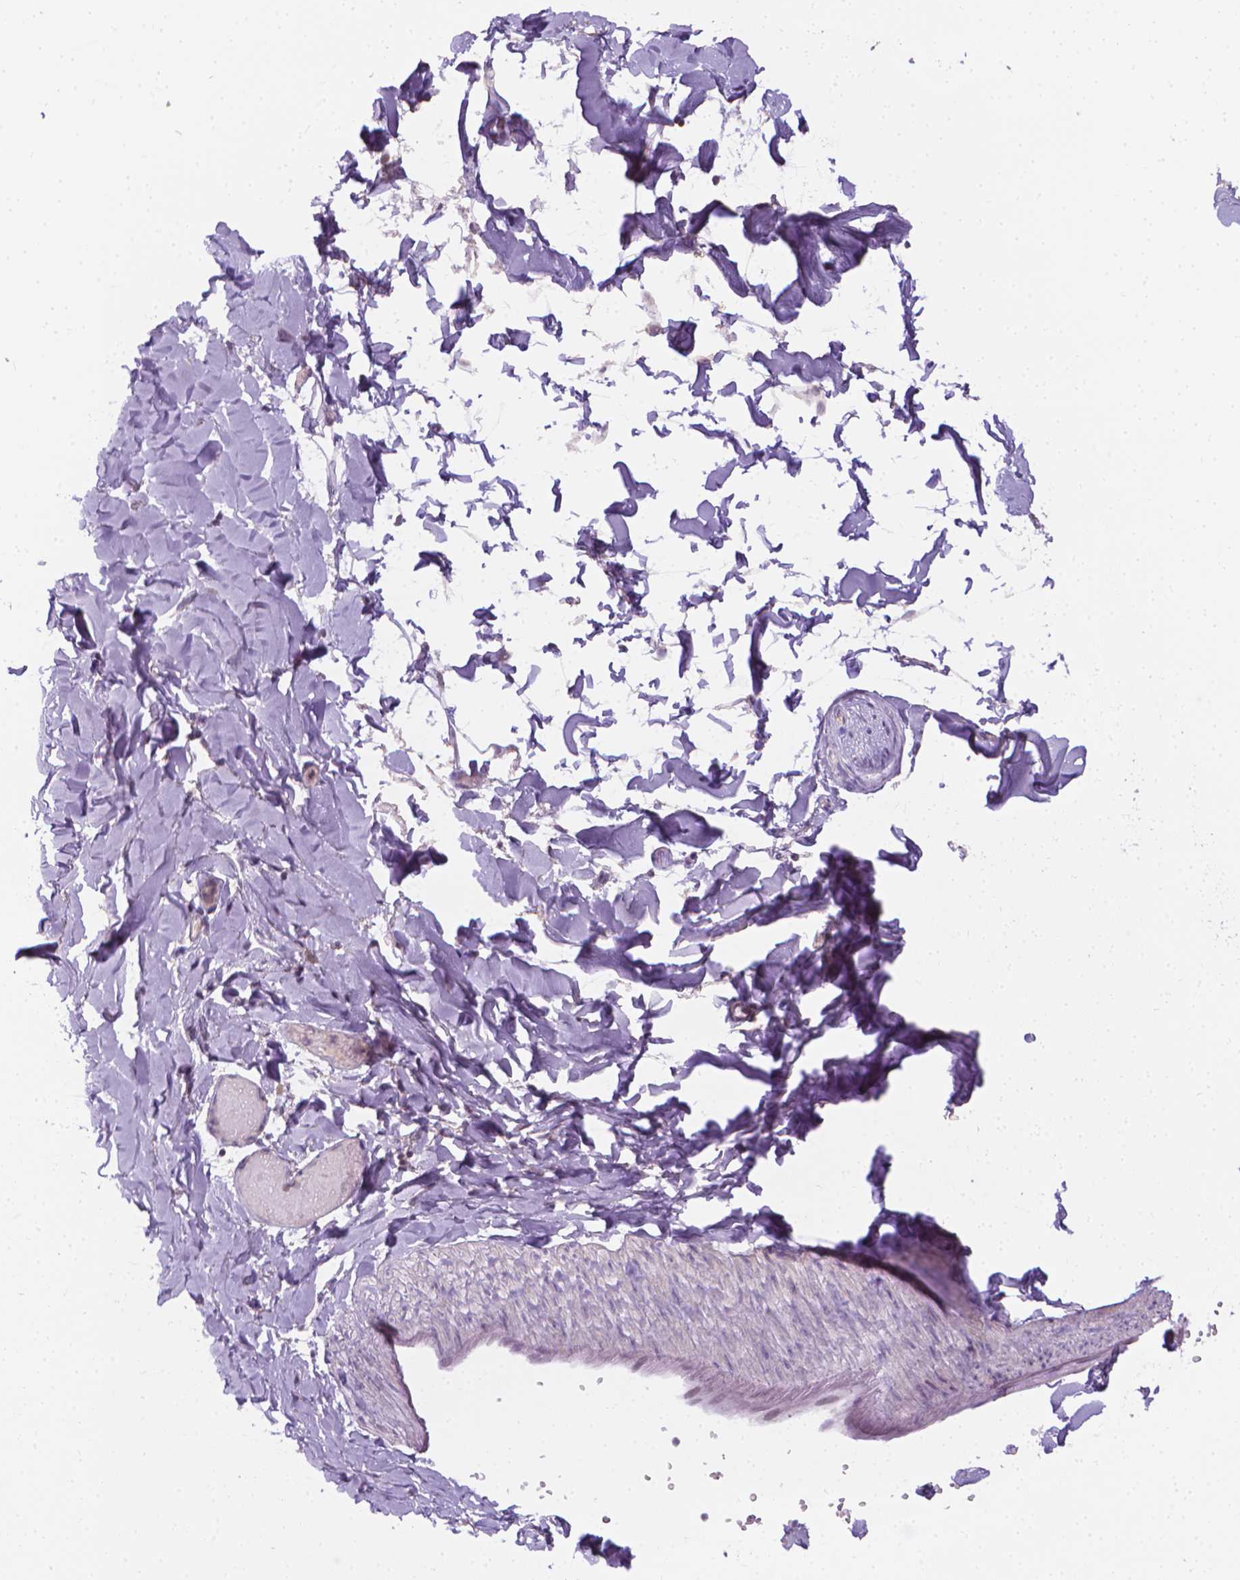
{"staining": {"intensity": "negative", "quantity": "none", "location": "none"}, "tissue": "adipose tissue", "cell_type": "Adipocytes", "image_type": "normal", "snomed": [{"axis": "morphology", "description": "Normal tissue, NOS"}, {"axis": "topography", "description": "Gallbladder"}, {"axis": "topography", "description": "Peripheral nerve tissue"}], "caption": "This is an IHC histopathology image of benign adipose tissue. There is no positivity in adipocytes.", "gene": "NCAN", "patient": {"sex": "female", "age": 45}}